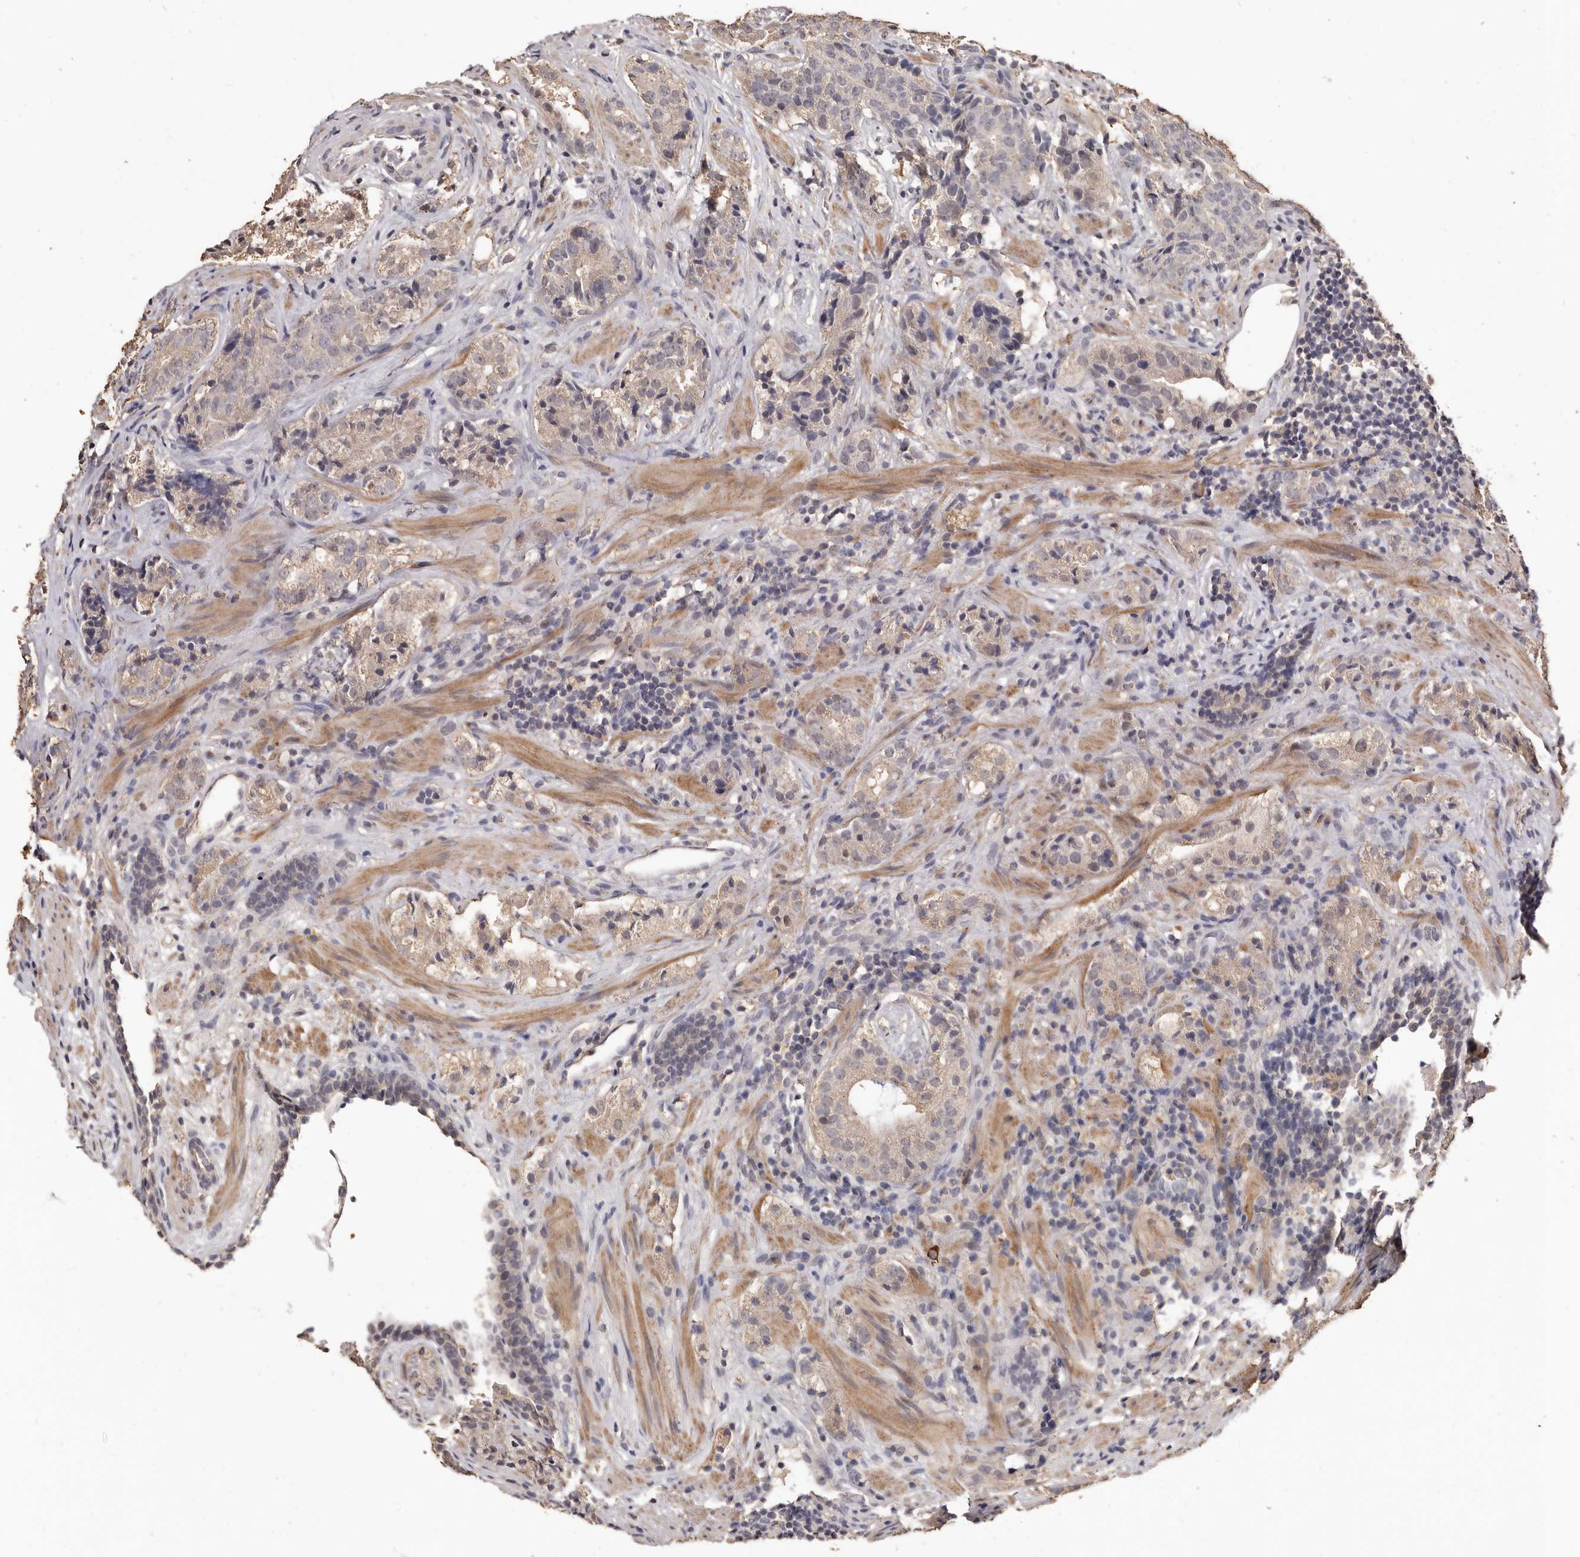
{"staining": {"intensity": "weak", "quantity": "<25%", "location": "cytoplasmic/membranous"}, "tissue": "prostate cancer", "cell_type": "Tumor cells", "image_type": "cancer", "snomed": [{"axis": "morphology", "description": "Adenocarcinoma, High grade"}, {"axis": "topography", "description": "Prostate"}], "caption": "Immunohistochemical staining of prostate high-grade adenocarcinoma demonstrates no significant staining in tumor cells.", "gene": "INAVA", "patient": {"sex": "male", "age": 56}}